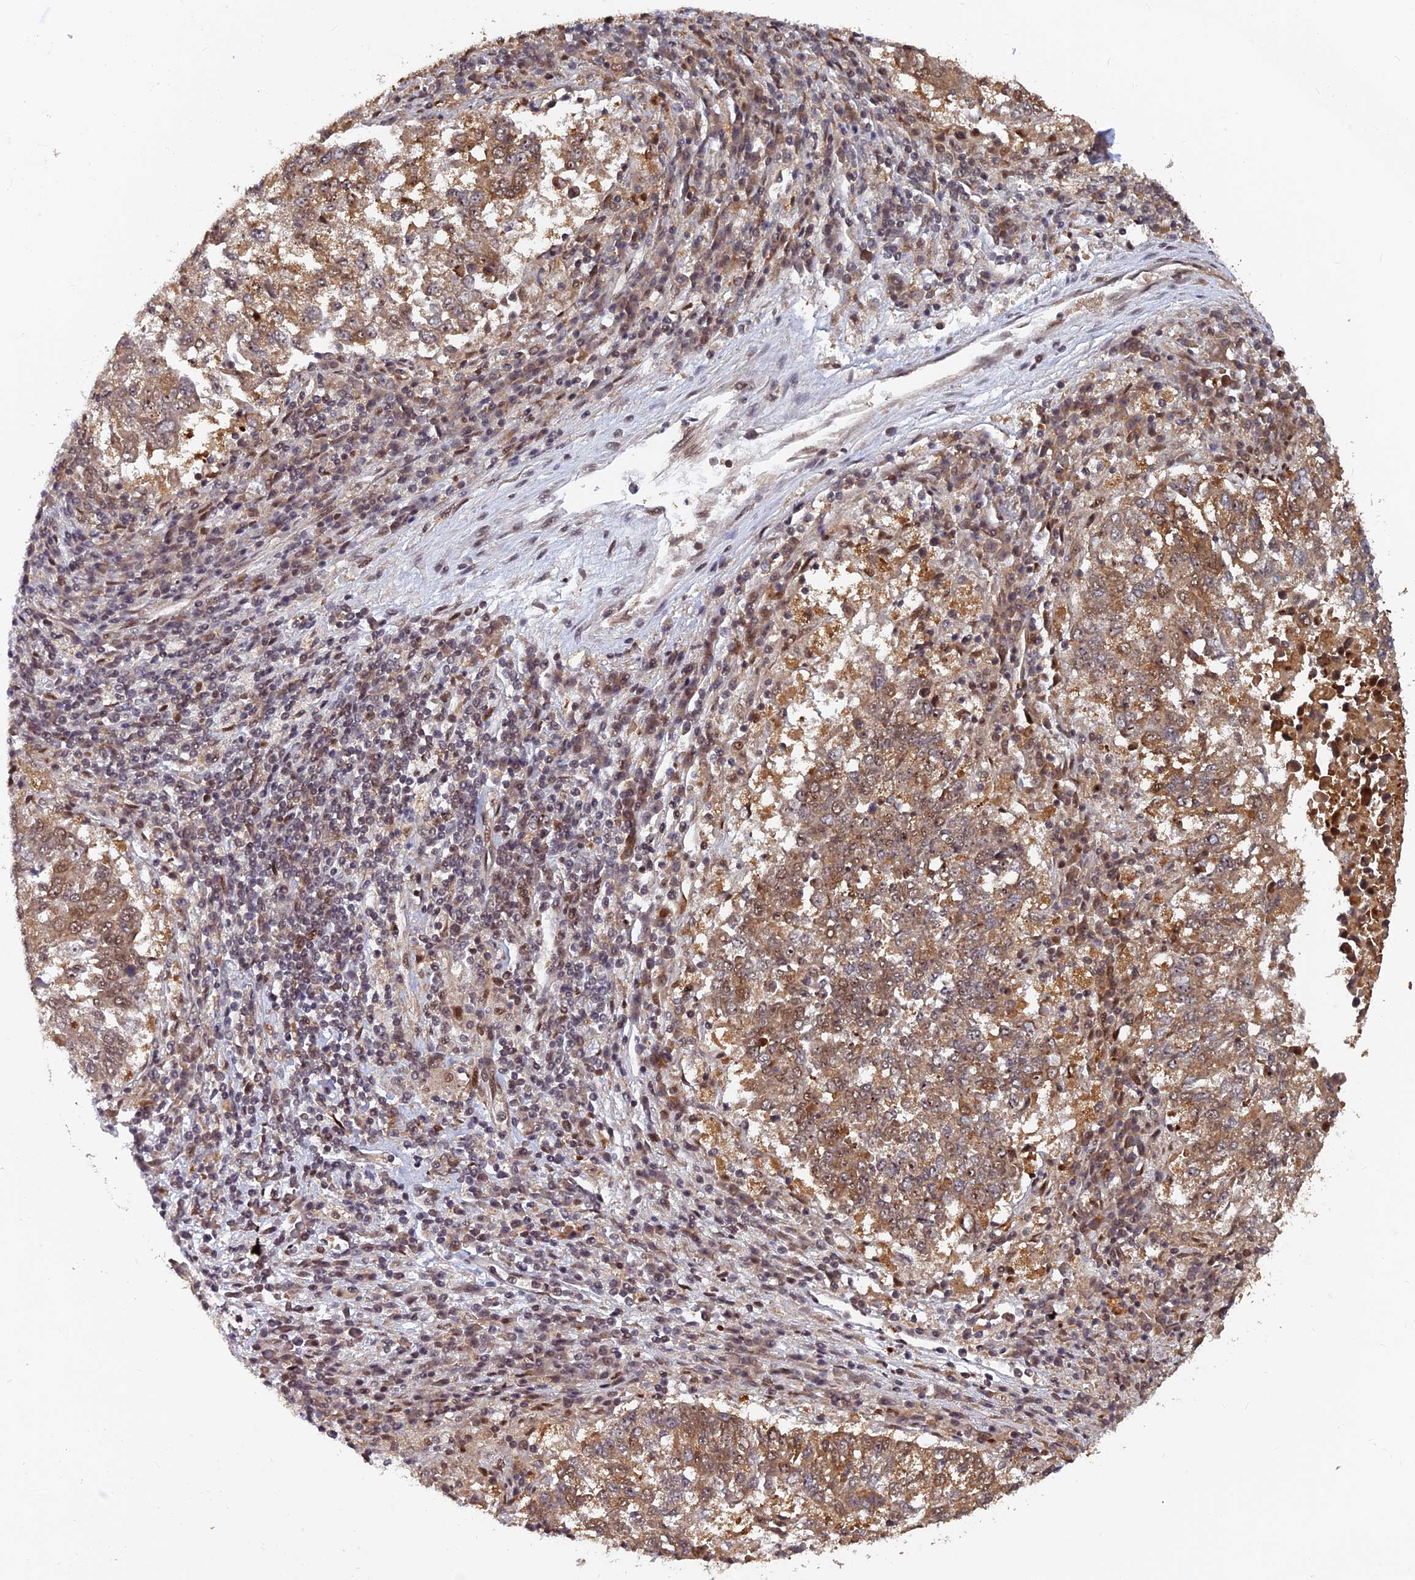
{"staining": {"intensity": "moderate", "quantity": ">75%", "location": "cytoplasmic/membranous,nuclear"}, "tissue": "lung cancer", "cell_type": "Tumor cells", "image_type": "cancer", "snomed": [{"axis": "morphology", "description": "Squamous cell carcinoma, NOS"}, {"axis": "topography", "description": "Lung"}], "caption": "Moderate cytoplasmic/membranous and nuclear expression is seen in about >75% of tumor cells in squamous cell carcinoma (lung).", "gene": "FAM53C", "patient": {"sex": "male", "age": 73}}